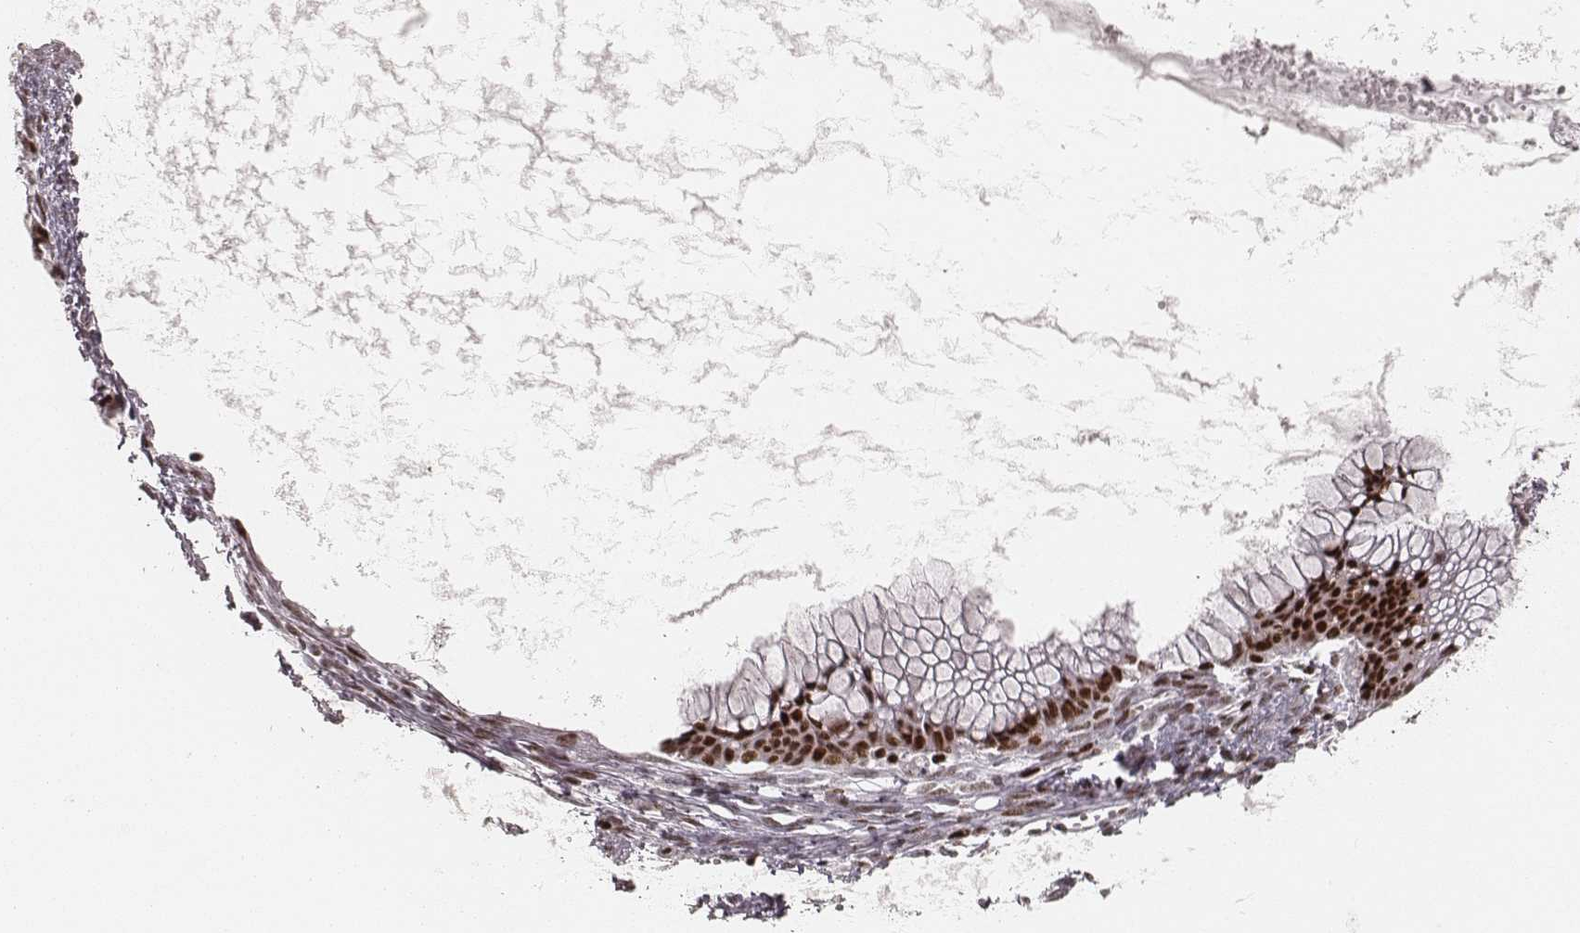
{"staining": {"intensity": "strong", "quantity": ">75%", "location": "nuclear"}, "tissue": "ovarian cancer", "cell_type": "Tumor cells", "image_type": "cancer", "snomed": [{"axis": "morphology", "description": "Cystadenocarcinoma, mucinous, NOS"}, {"axis": "topography", "description": "Ovary"}], "caption": "Human ovarian mucinous cystadenocarcinoma stained with a protein marker reveals strong staining in tumor cells.", "gene": "HNRNPC", "patient": {"sex": "female", "age": 41}}